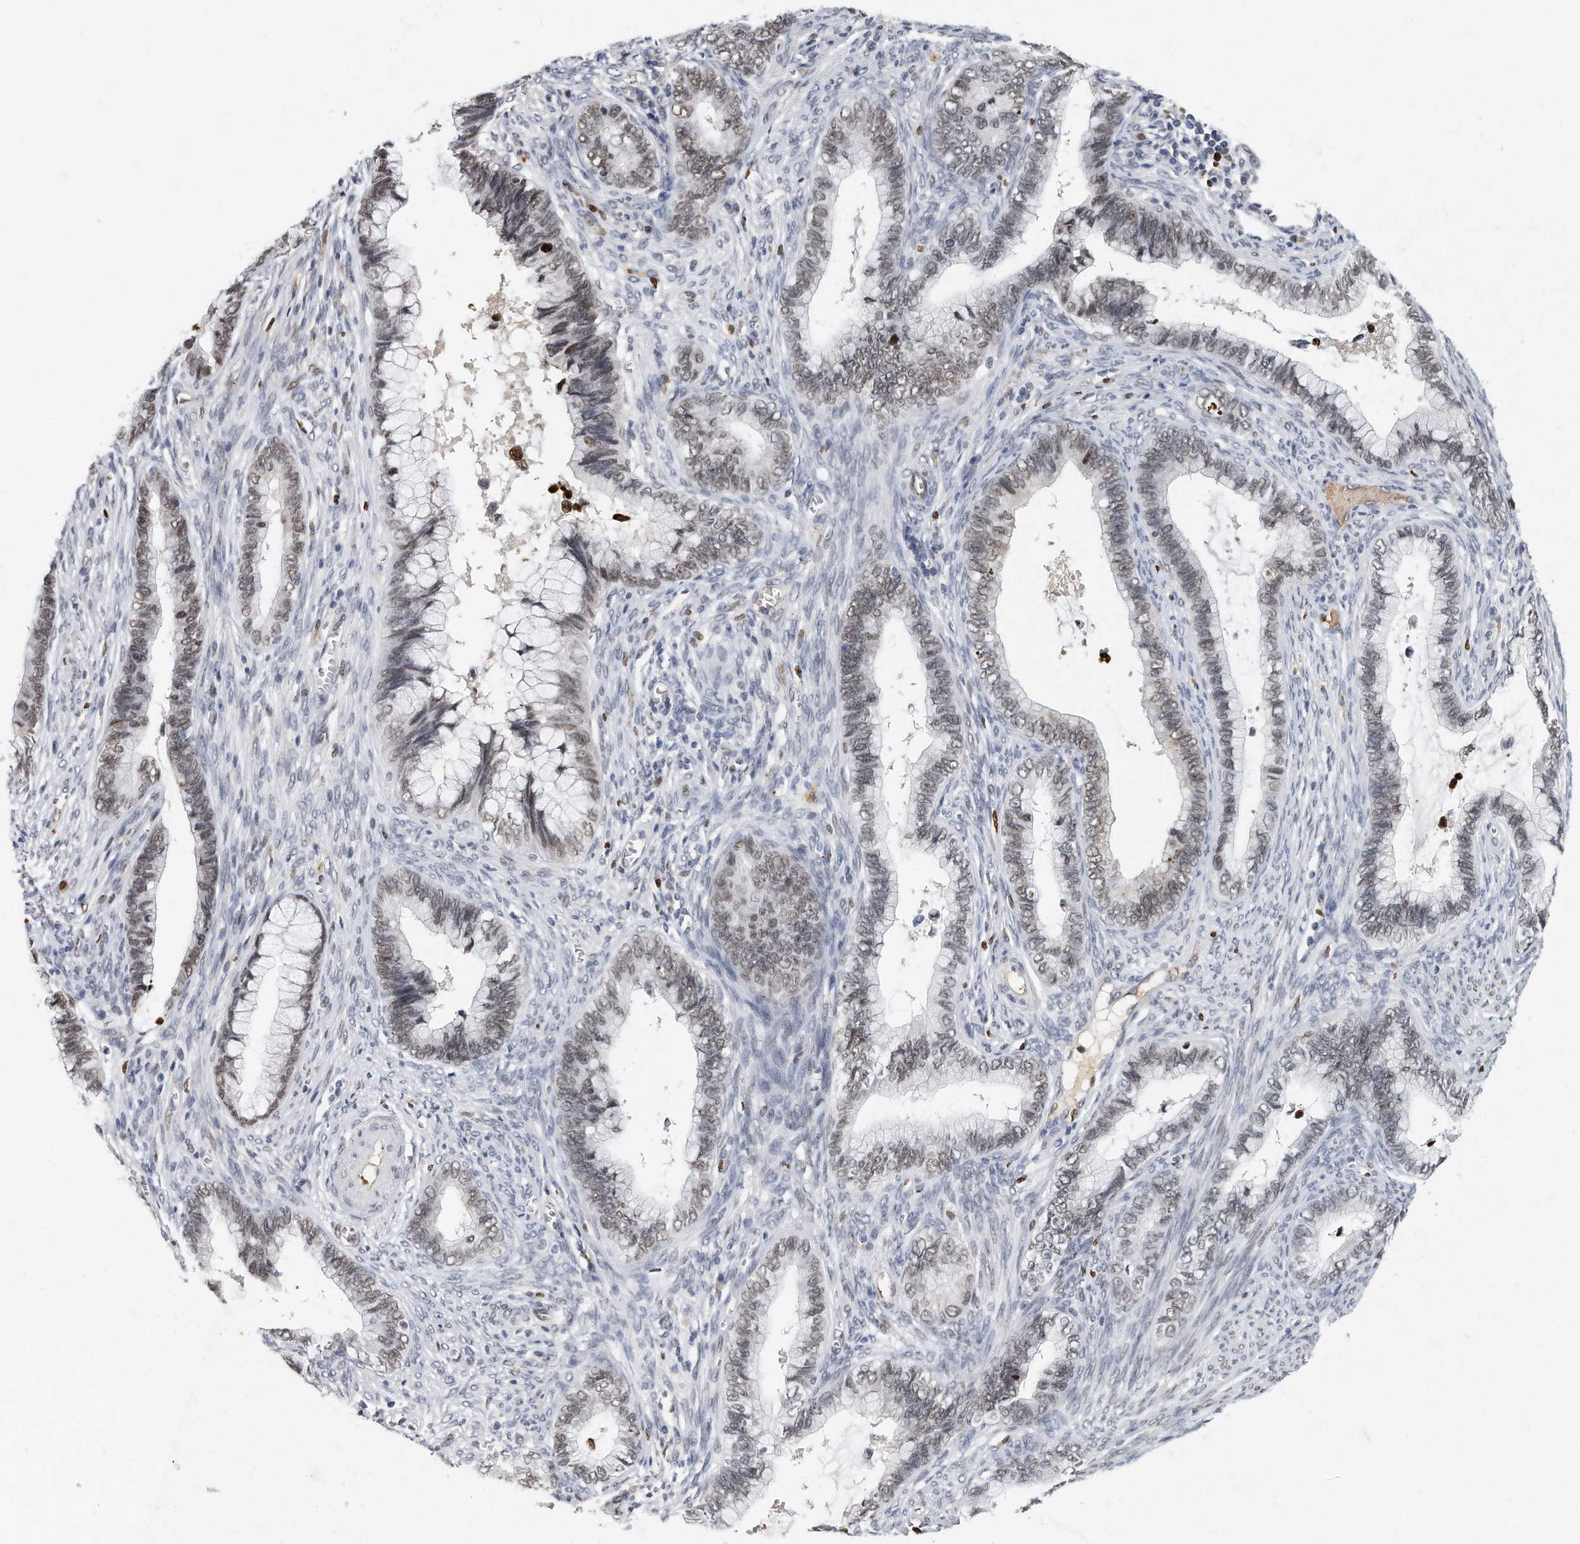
{"staining": {"intensity": "weak", "quantity": ">75%", "location": "nuclear"}, "tissue": "cervical cancer", "cell_type": "Tumor cells", "image_type": "cancer", "snomed": [{"axis": "morphology", "description": "Adenocarcinoma, NOS"}, {"axis": "topography", "description": "Cervix"}], "caption": "Immunohistochemistry (IHC) of cervical cancer (adenocarcinoma) reveals low levels of weak nuclear staining in approximately >75% of tumor cells. (DAB = brown stain, brightfield microscopy at high magnification).", "gene": "CTBP2", "patient": {"sex": "female", "age": 44}}